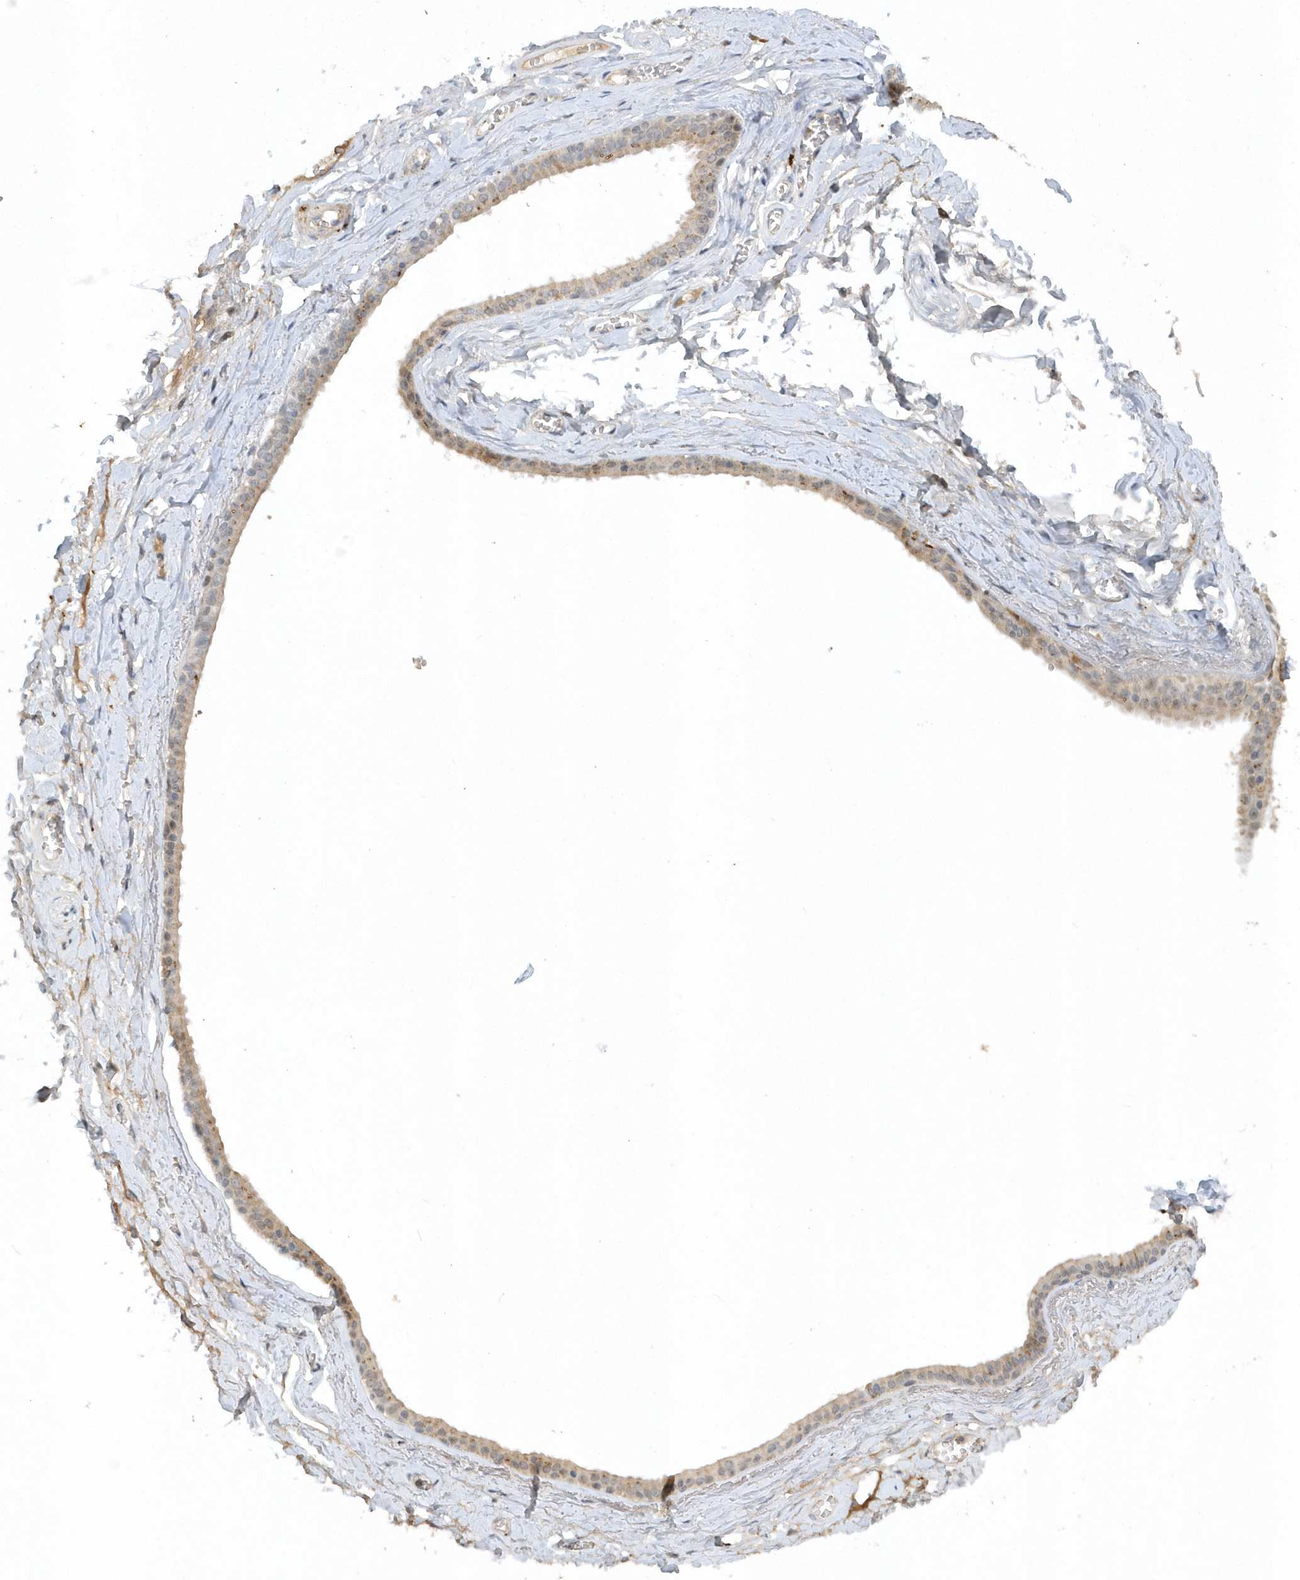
{"staining": {"intensity": "moderate", "quantity": "<25%", "location": "cytoplasmic/membranous"}, "tissue": "soft tissue", "cell_type": "Chondrocytes", "image_type": "normal", "snomed": [{"axis": "morphology", "description": "Normal tissue, NOS"}, {"axis": "morphology", "description": "Inflammation, NOS"}, {"axis": "topography", "description": "Salivary gland"}, {"axis": "topography", "description": "Peripheral nerve tissue"}], "caption": "Protein staining displays moderate cytoplasmic/membranous positivity in approximately <25% of chondrocytes in unremarkable soft tissue.", "gene": "THG1L", "patient": {"sex": "female", "age": 75}}